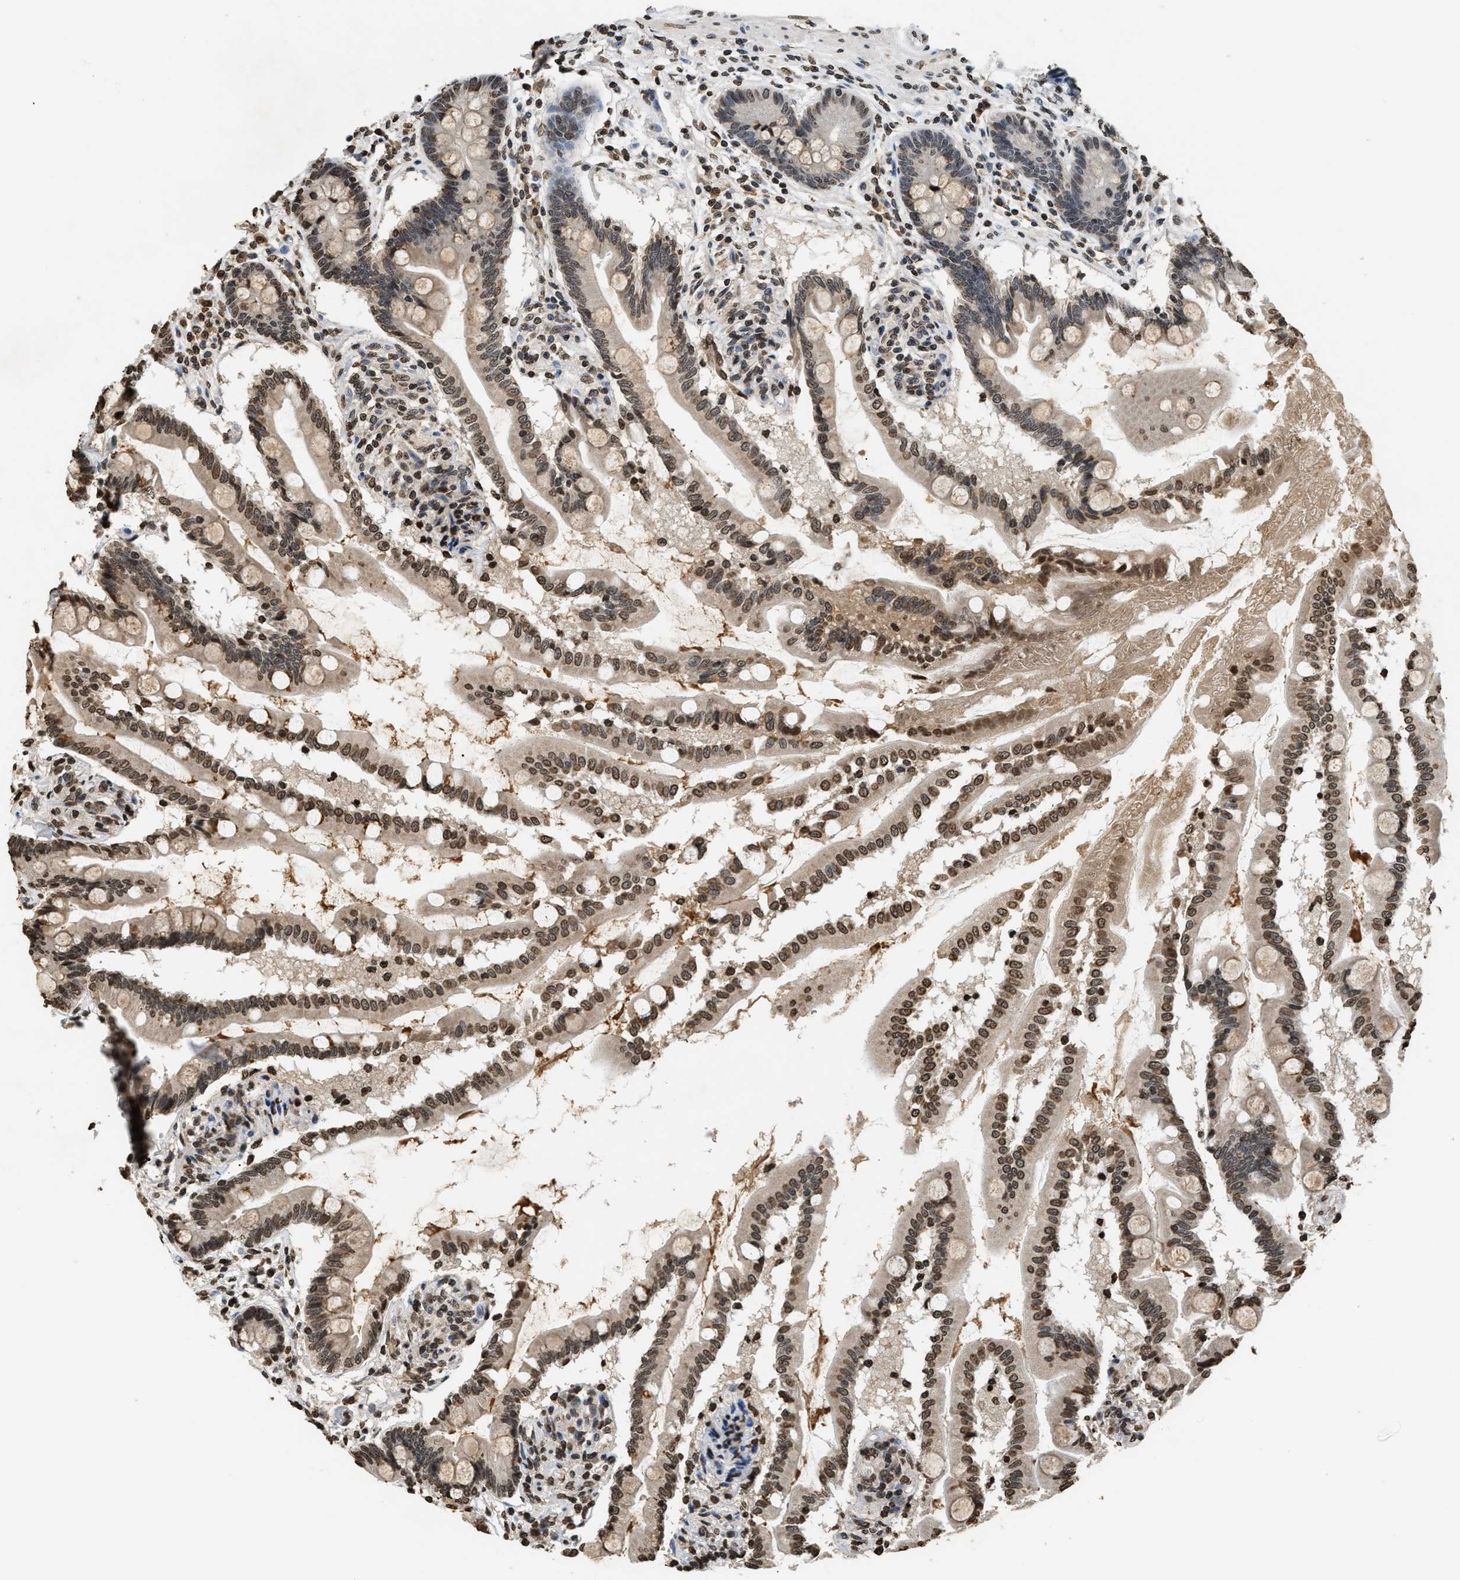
{"staining": {"intensity": "moderate", "quantity": ">75%", "location": "cytoplasmic/membranous,nuclear"}, "tissue": "small intestine", "cell_type": "Glandular cells", "image_type": "normal", "snomed": [{"axis": "morphology", "description": "Normal tissue, NOS"}, {"axis": "topography", "description": "Small intestine"}], "caption": "Immunohistochemical staining of unremarkable small intestine reveals >75% levels of moderate cytoplasmic/membranous,nuclear protein expression in approximately >75% of glandular cells.", "gene": "DNASE1L3", "patient": {"sex": "female", "age": 56}}